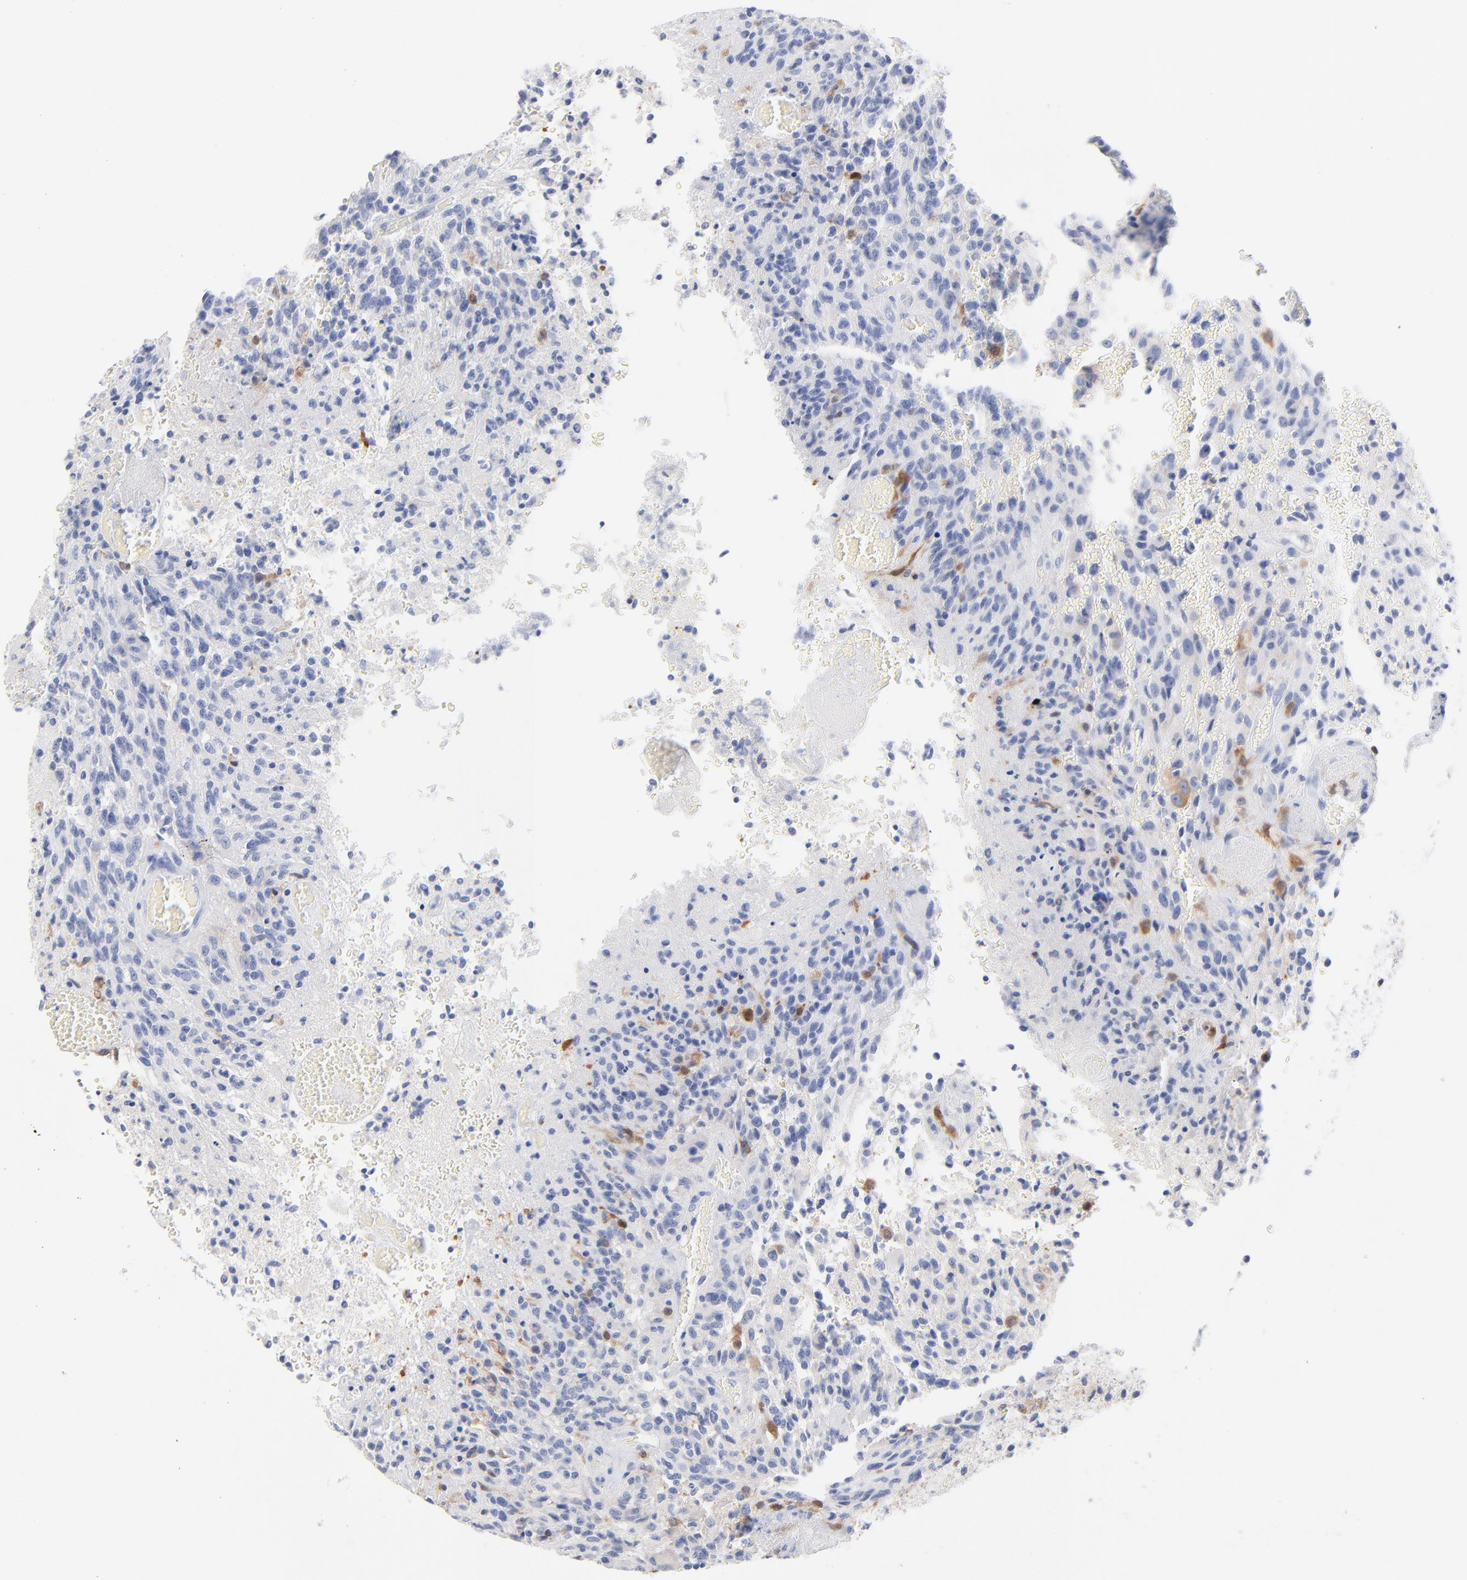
{"staining": {"intensity": "negative", "quantity": "none", "location": "none"}, "tissue": "glioma", "cell_type": "Tumor cells", "image_type": "cancer", "snomed": [{"axis": "morphology", "description": "Normal tissue, NOS"}, {"axis": "morphology", "description": "Glioma, malignant, High grade"}, {"axis": "topography", "description": "Cerebral cortex"}], "caption": "There is no significant positivity in tumor cells of glioma. (Brightfield microscopy of DAB (3,3'-diaminobenzidine) immunohistochemistry (IHC) at high magnification).", "gene": "IFIT2", "patient": {"sex": "male", "age": 56}}